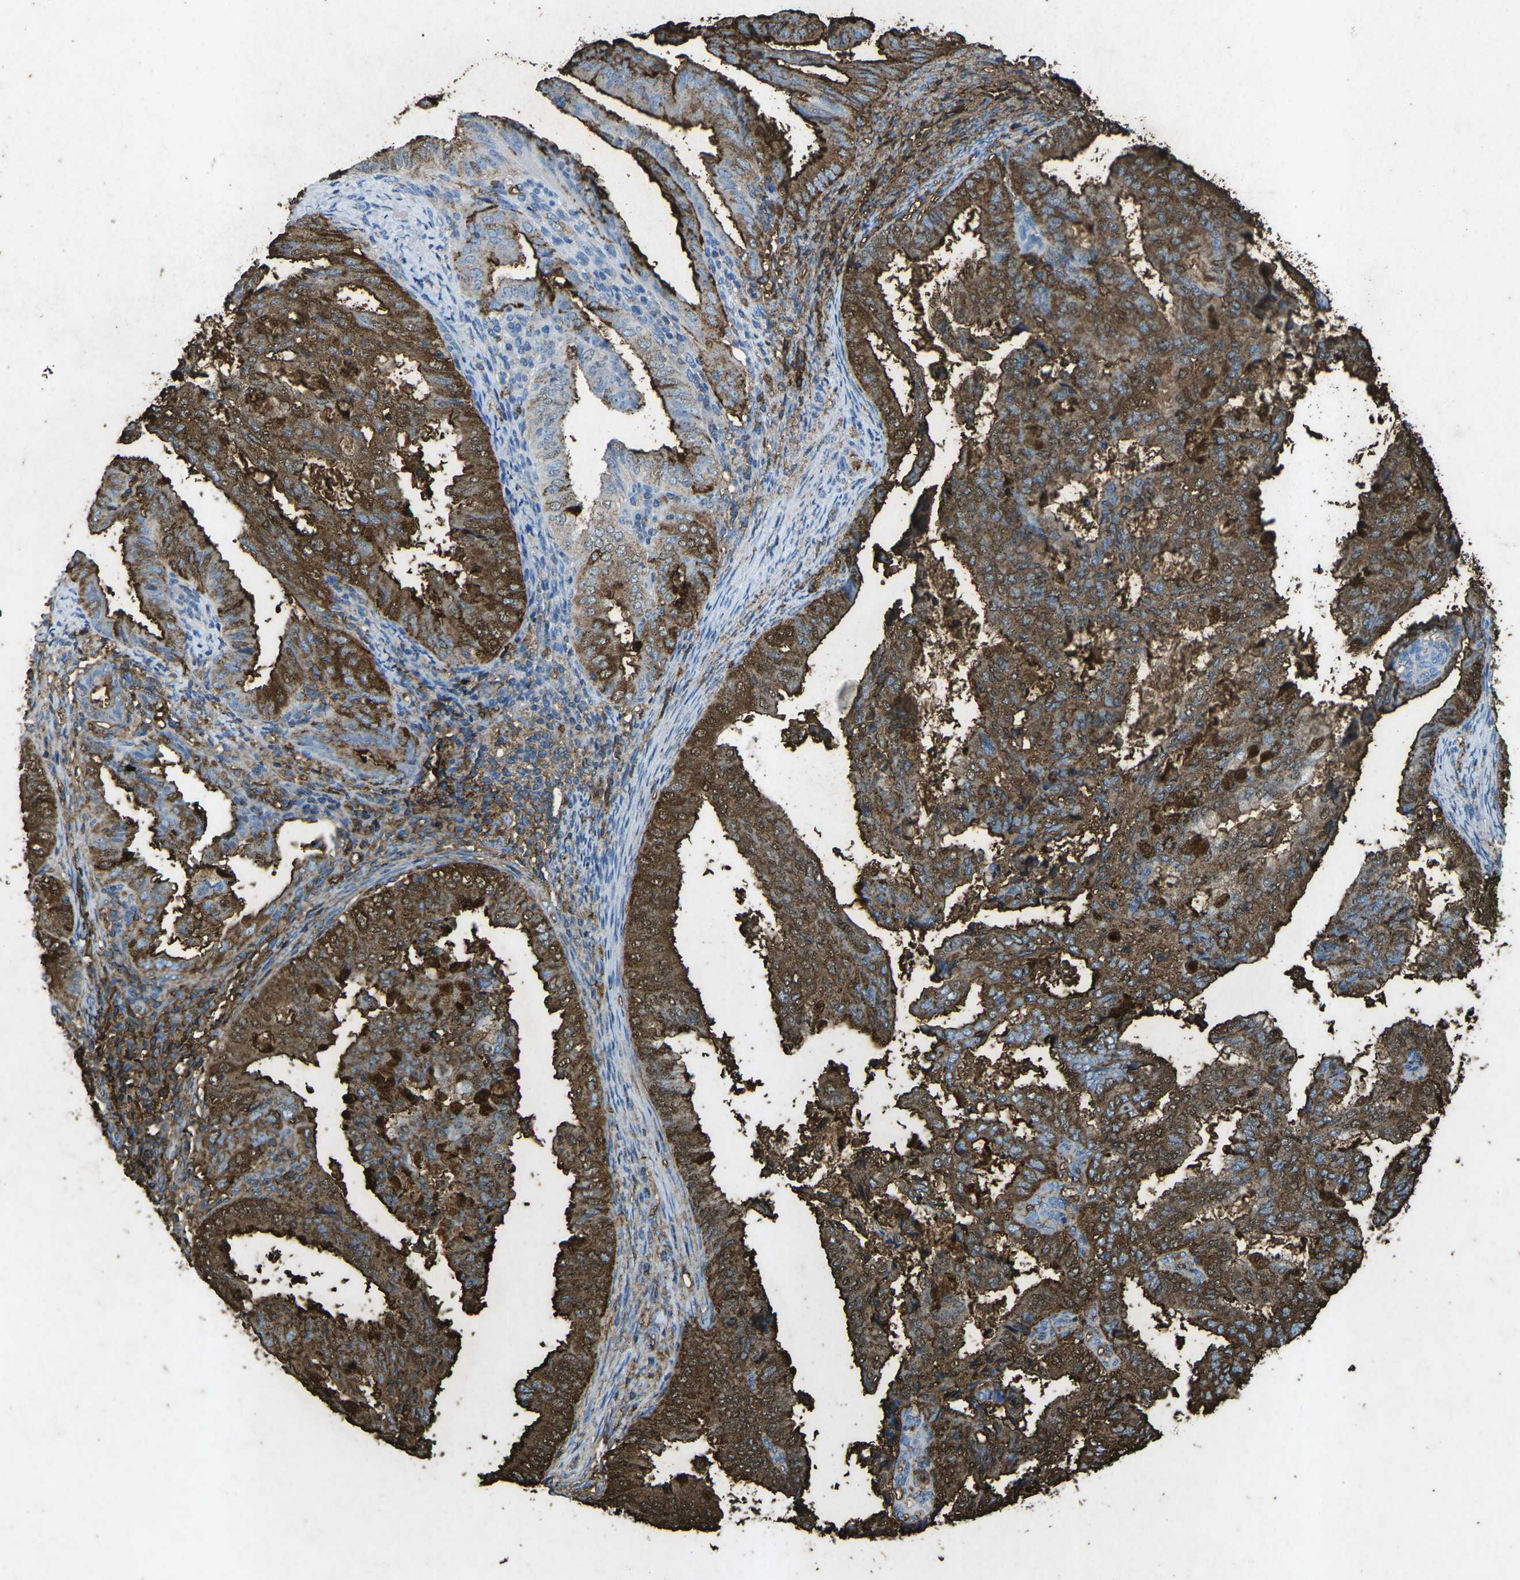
{"staining": {"intensity": "strong", "quantity": "25%-75%", "location": "cytoplasmic/membranous"}, "tissue": "endometrial cancer", "cell_type": "Tumor cells", "image_type": "cancer", "snomed": [{"axis": "morphology", "description": "Adenocarcinoma, NOS"}, {"axis": "topography", "description": "Endometrium"}], "caption": "Human endometrial cancer stained for a protein (brown) shows strong cytoplasmic/membranous positive positivity in approximately 25%-75% of tumor cells.", "gene": "CTAGE1", "patient": {"sex": "female", "age": 58}}